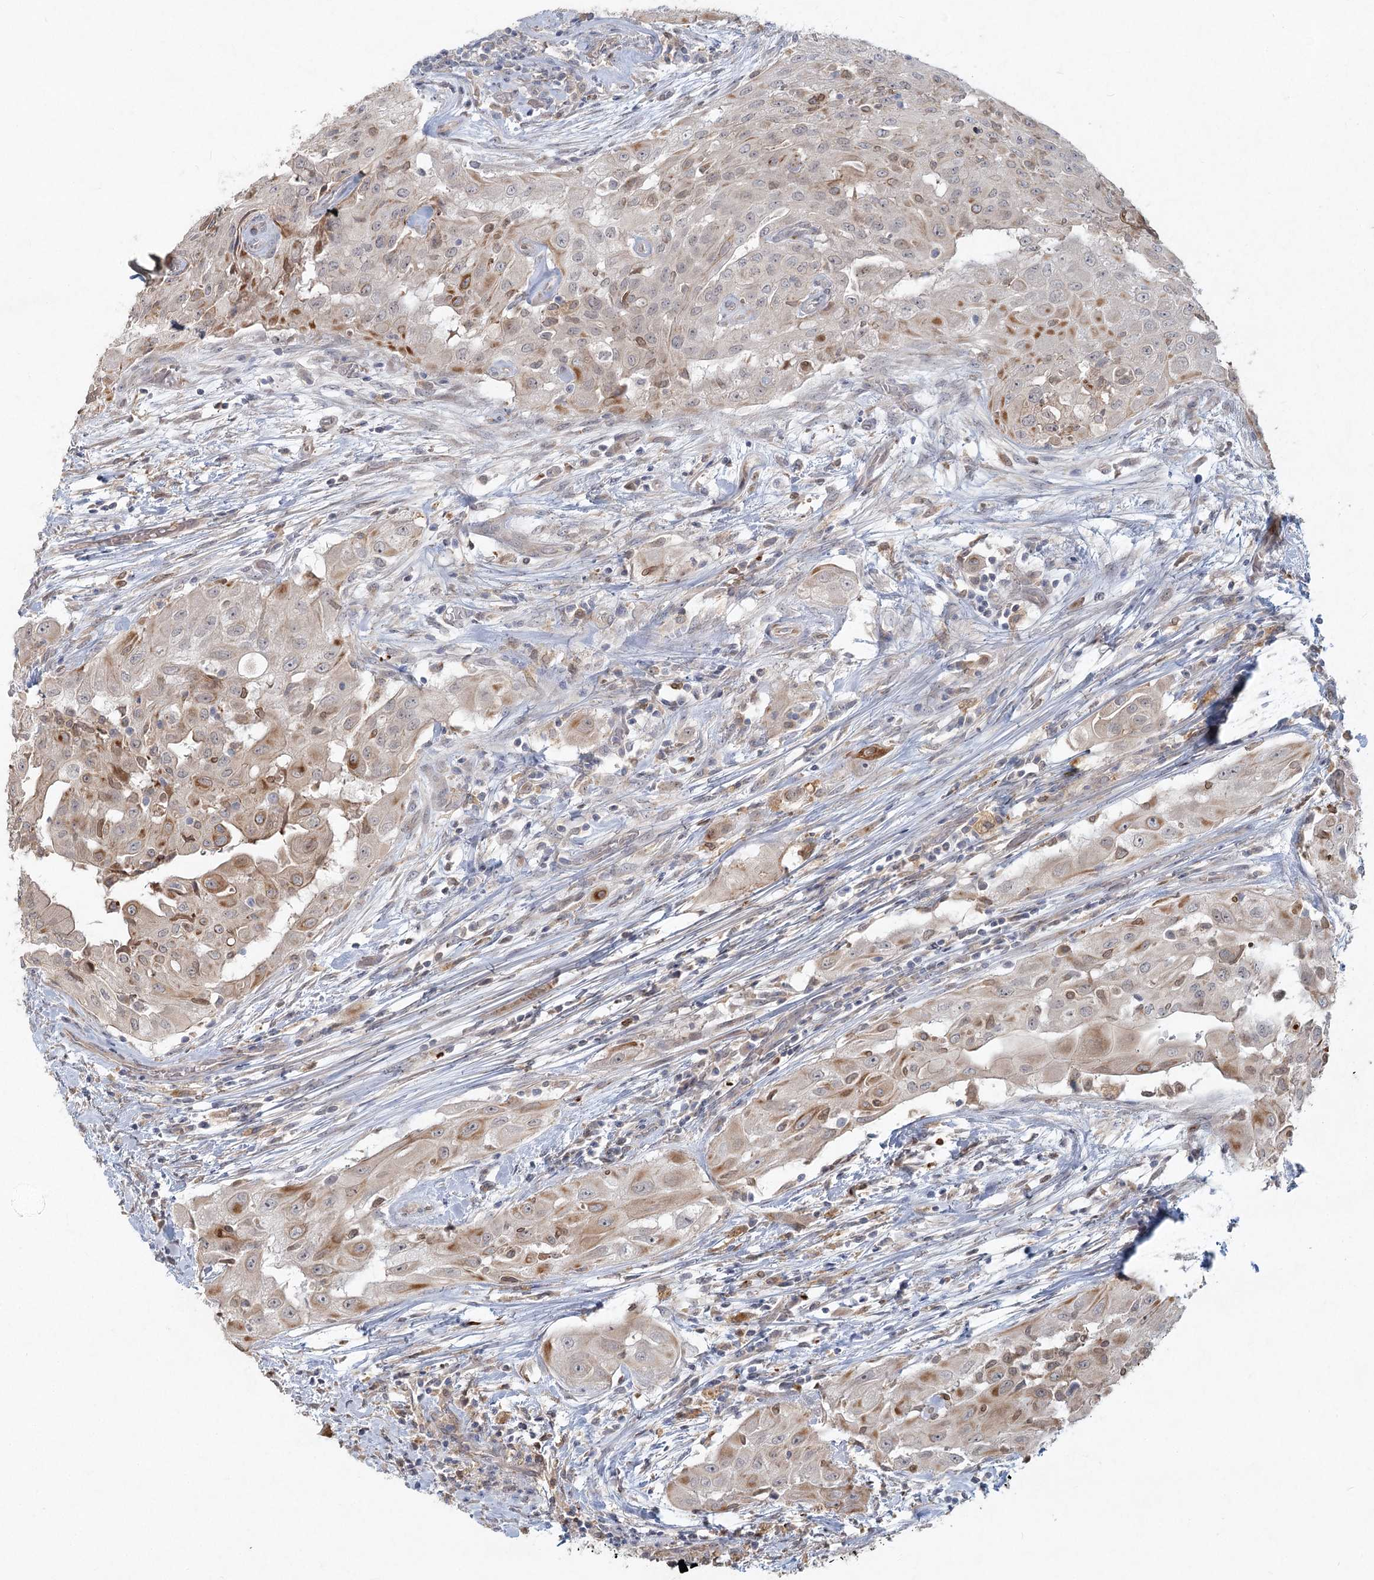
{"staining": {"intensity": "moderate", "quantity": "<25%", "location": "cytoplasmic/membranous"}, "tissue": "thyroid cancer", "cell_type": "Tumor cells", "image_type": "cancer", "snomed": [{"axis": "morphology", "description": "Papillary adenocarcinoma, NOS"}, {"axis": "topography", "description": "Thyroid gland"}], "caption": "A high-resolution image shows immunohistochemistry staining of thyroid papillary adenocarcinoma, which exhibits moderate cytoplasmic/membranous staining in approximately <25% of tumor cells.", "gene": "LRP2BP", "patient": {"sex": "female", "age": 59}}